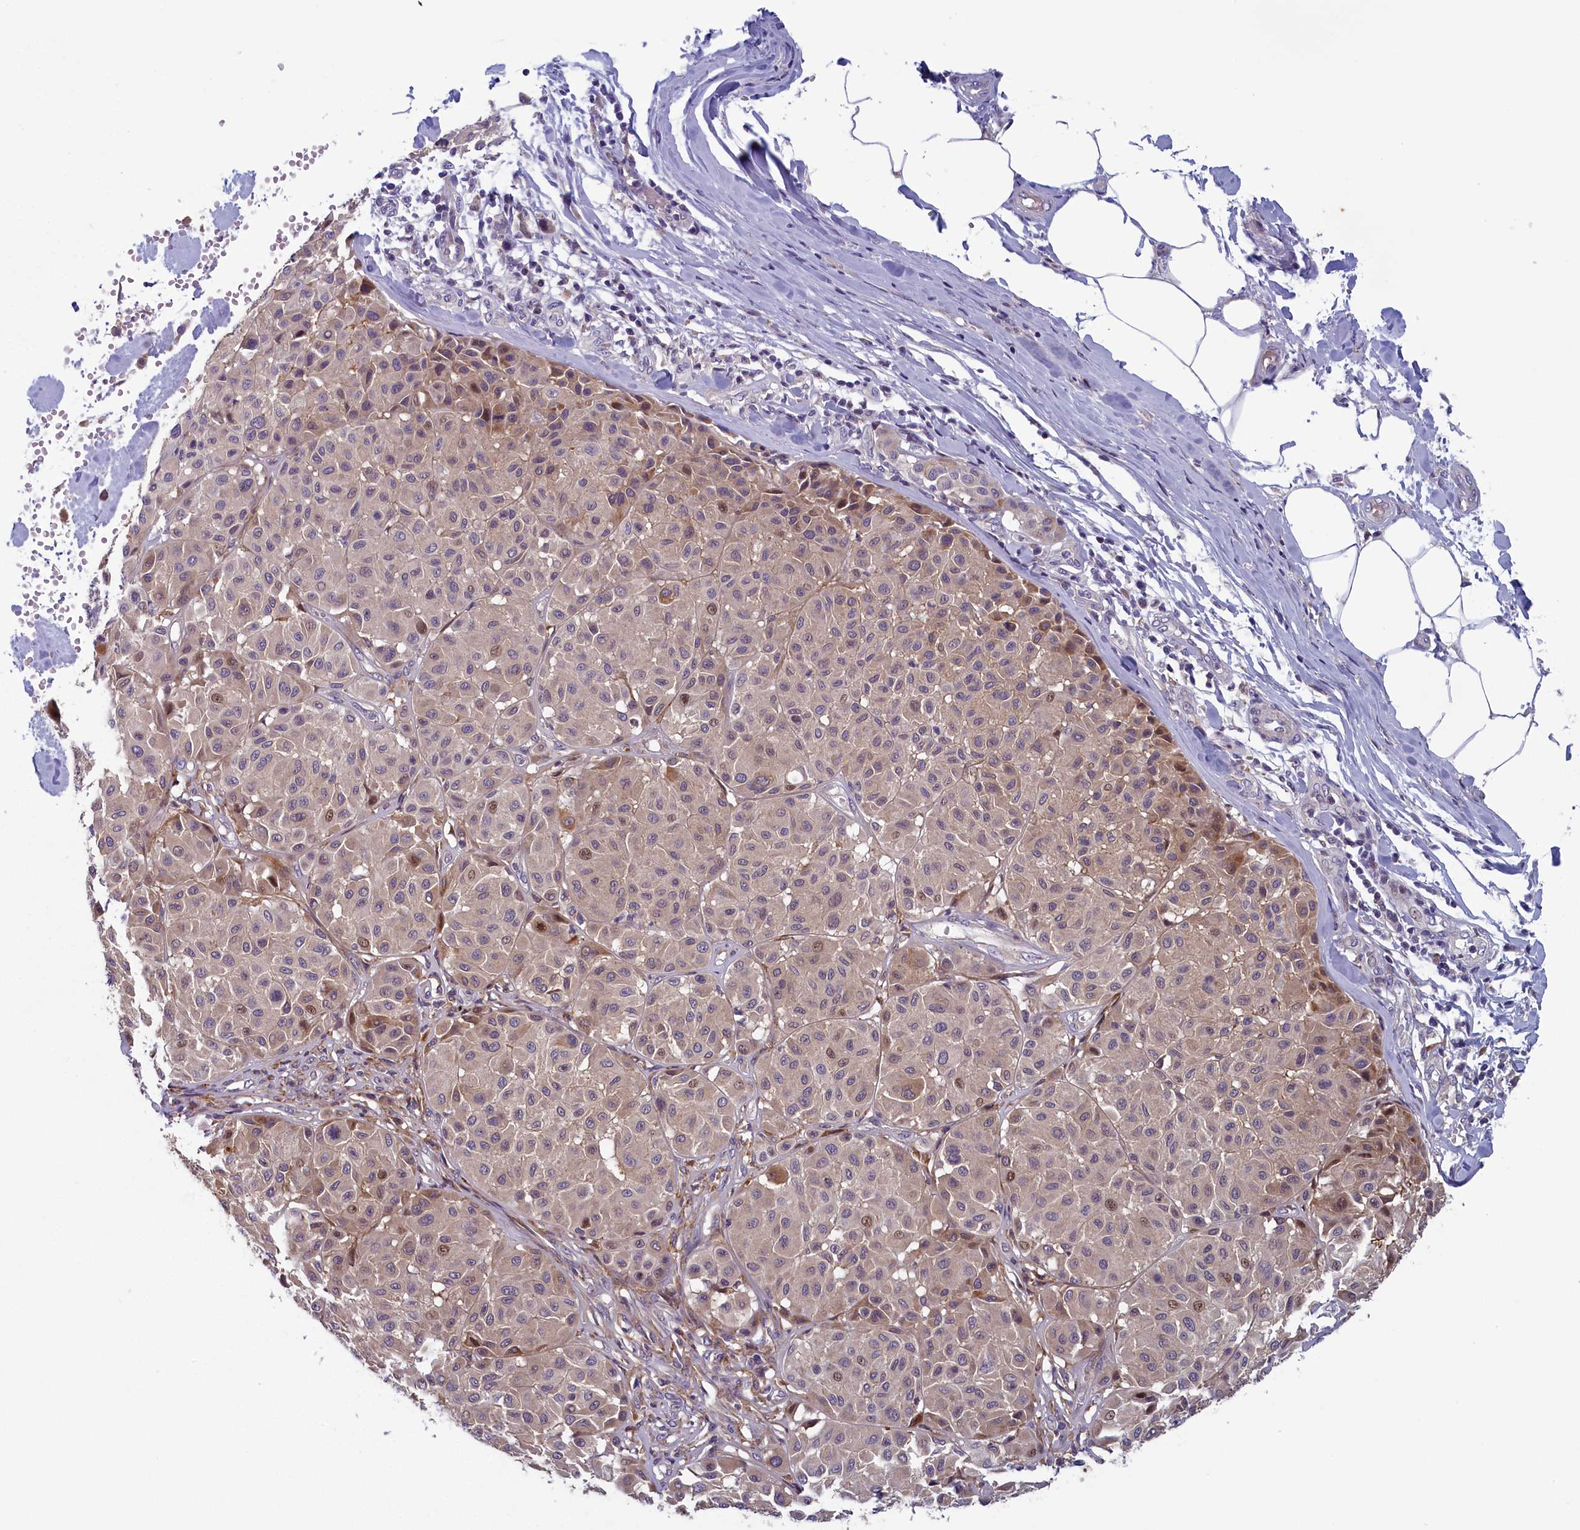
{"staining": {"intensity": "moderate", "quantity": "<25%", "location": "cytoplasmic/membranous,nuclear"}, "tissue": "melanoma", "cell_type": "Tumor cells", "image_type": "cancer", "snomed": [{"axis": "morphology", "description": "Malignant melanoma, Metastatic site"}, {"axis": "topography", "description": "Soft tissue"}], "caption": "The immunohistochemical stain labels moderate cytoplasmic/membranous and nuclear staining in tumor cells of melanoma tissue. (DAB (3,3'-diaminobenzidine) = brown stain, brightfield microscopy at high magnification).", "gene": "ANKRD39", "patient": {"sex": "male", "age": 41}}